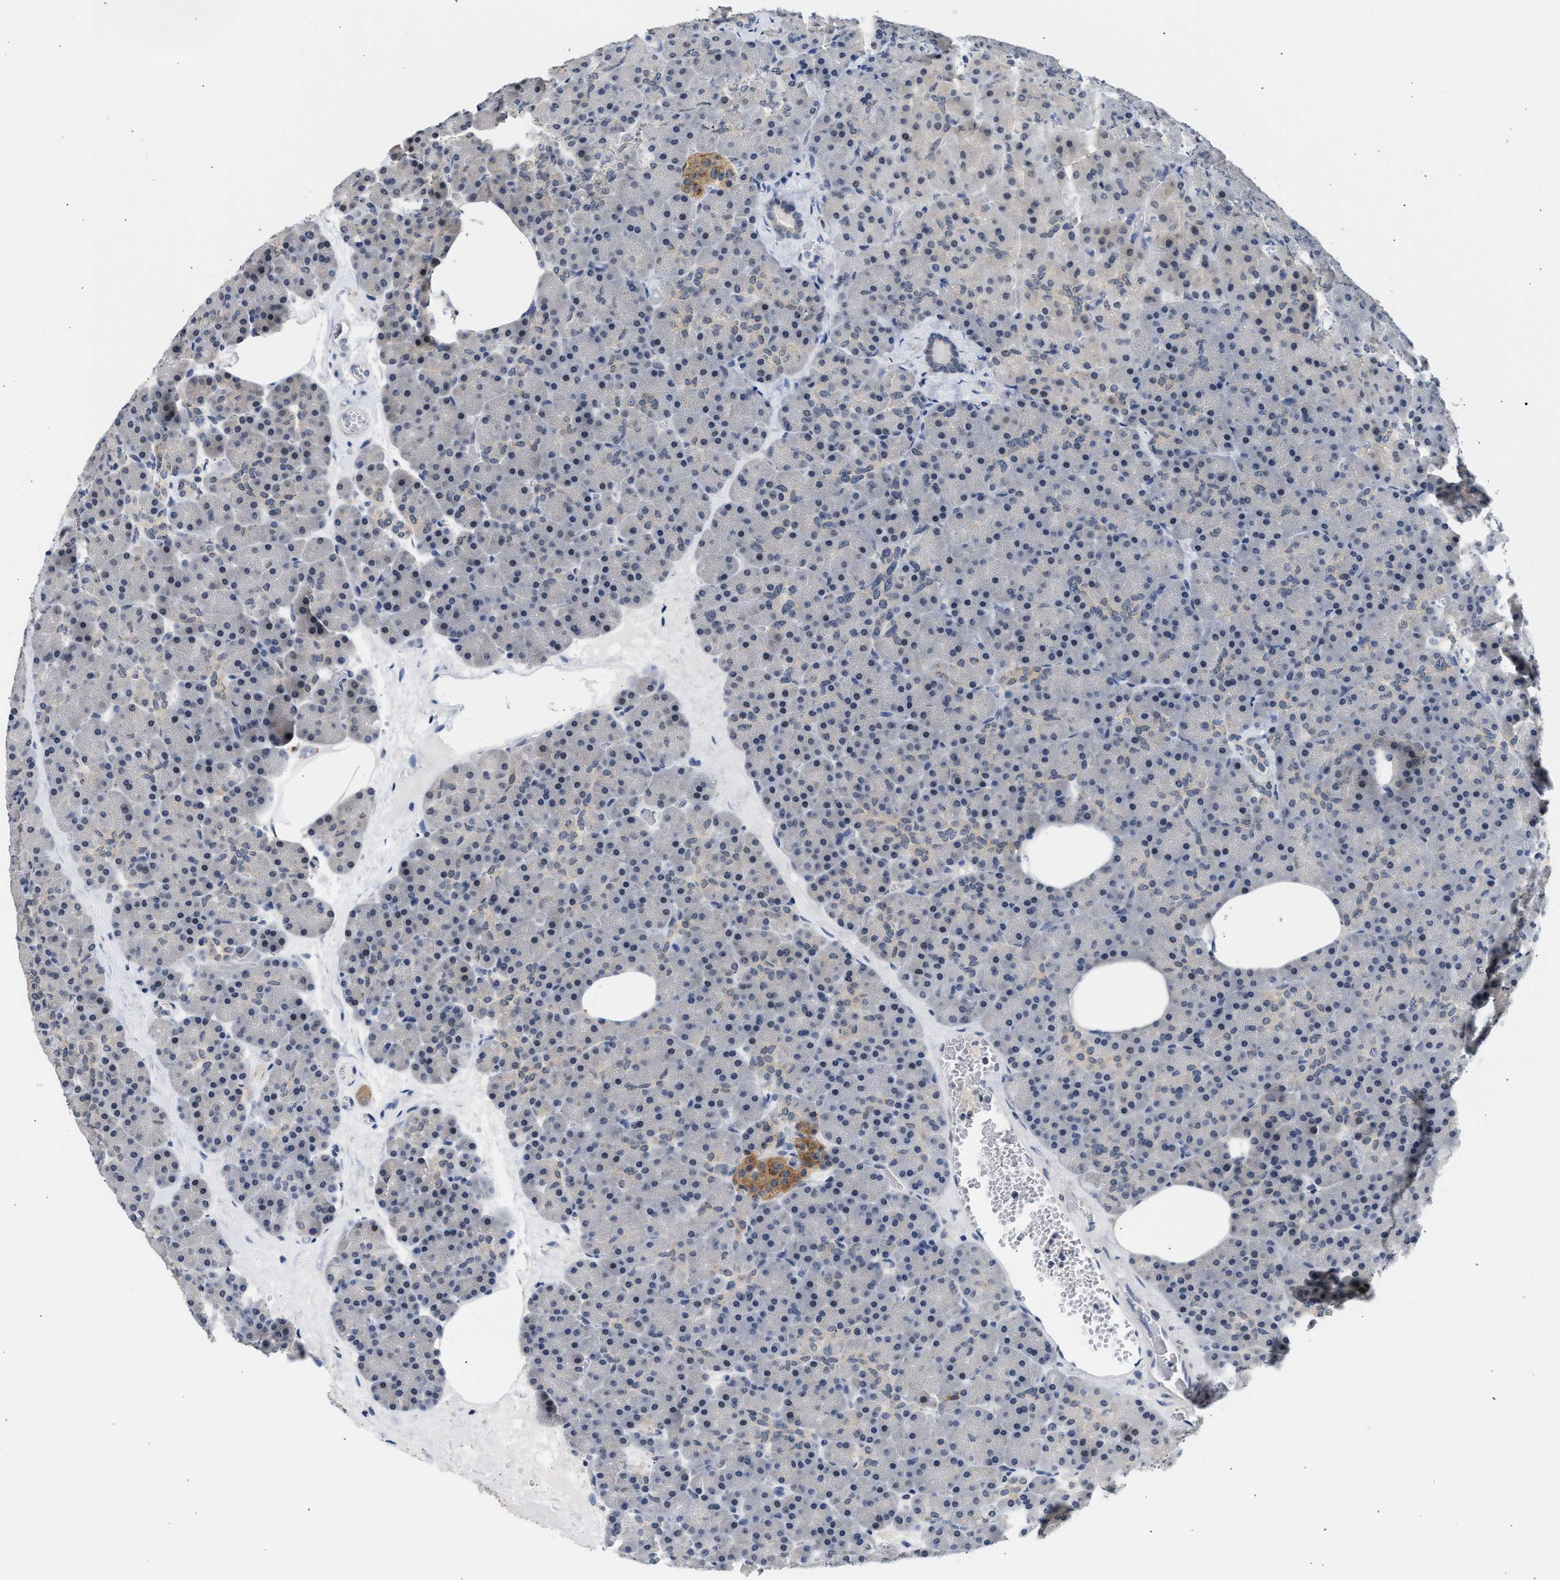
{"staining": {"intensity": "negative", "quantity": "none", "location": "none"}, "tissue": "pancreas", "cell_type": "Exocrine glandular cells", "image_type": "normal", "snomed": [{"axis": "morphology", "description": "Normal tissue, NOS"}, {"axis": "morphology", "description": "Carcinoid, malignant, NOS"}, {"axis": "topography", "description": "Pancreas"}], "caption": "A micrograph of human pancreas is negative for staining in exocrine glandular cells. (DAB IHC, high magnification).", "gene": "PPM1L", "patient": {"sex": "female", "age": 35}}